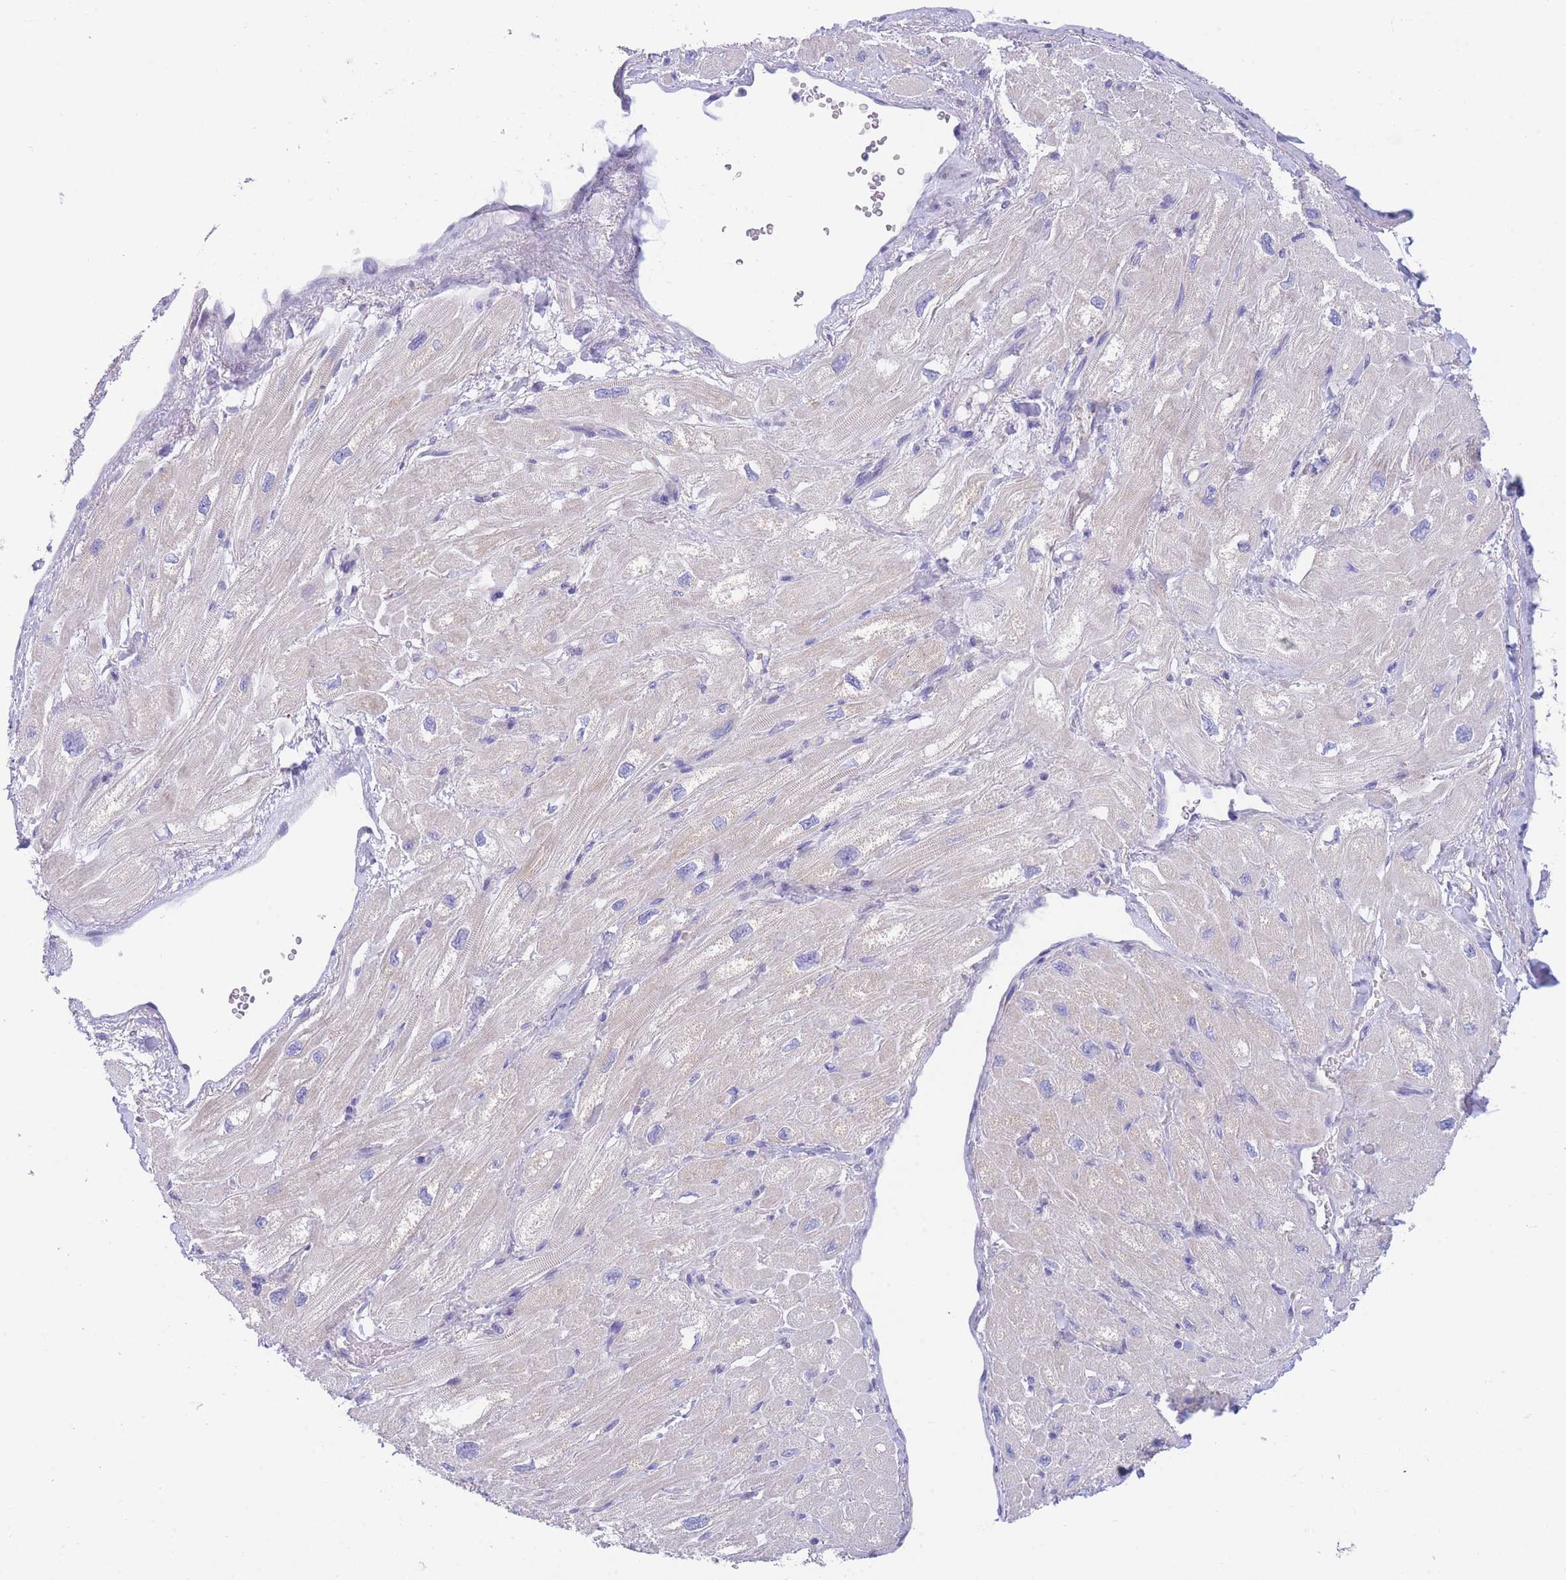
{"staining": {"intensity": "moderate", "quantity": "<25%", "location": "cytoplasmic/membranous"}, "tissue": "heart muscle", "cell_type": "Cardiomyocytes", "image_type": "normal", "snomed": [{"axis": "morphology", "description": "Normal tissue, NOS"}, {"axis": "topography", "description": "Heart"}], "caption": "Heart muscle stained with DAB (3,3'-diaminobenzidine) immunohistochemistry (IHC) shows low levels of moderate cytoplasmic/membranous positivity in approximately <25% of cardiomyocytes.", "gene": "PCDHB3", "patient": {"sex": "male", "age": 65}}